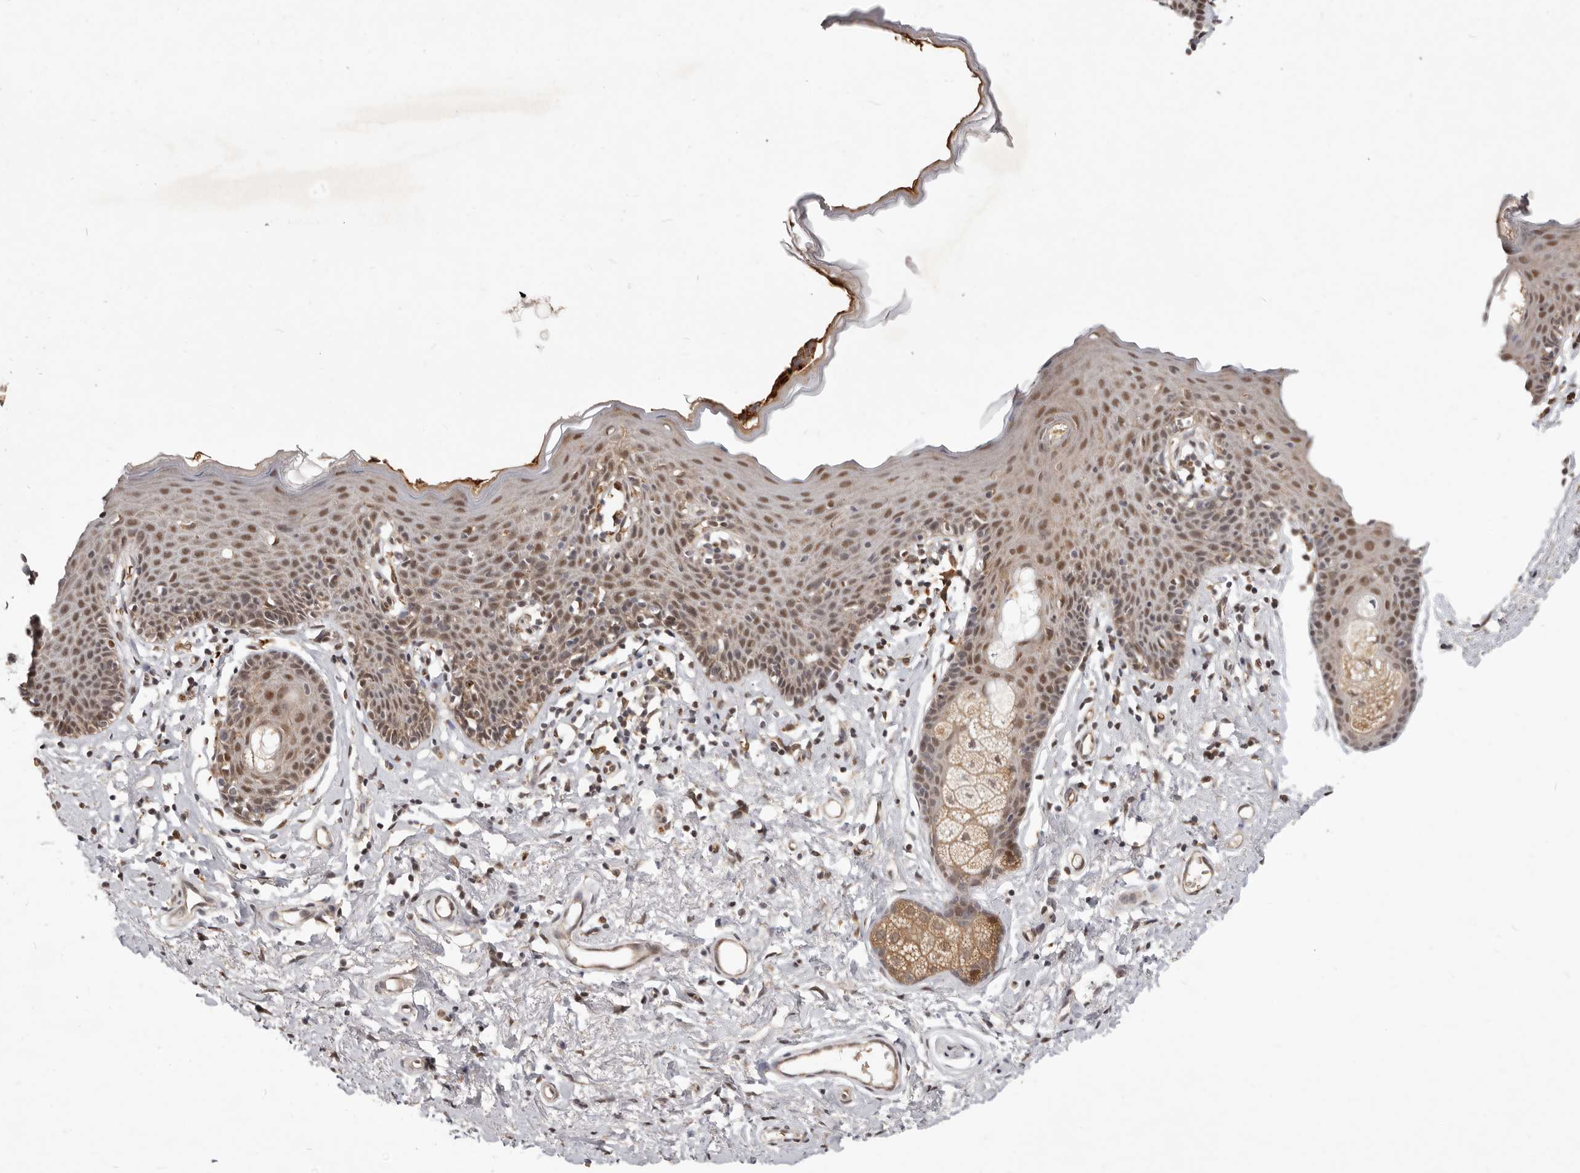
{"staining": {"intensity": "moderate", "quantity": ">75%", "location": "nuclear"}, "tissue": "skin", "cell_type": "Epidermal cells", "image_type": "normal", "snomed": [{"axis": "morphology", "description": "Normal tissue, NOS"}, {"axis": "topography", "description": "Vulva"}], "caption": "Immunohistochemical staining of normal skin shows moderate nuclear protein positivity in about >75% of epidermal cells.", "gene": "NCOA3", "patient": {"sex": "female", "age": 66}}